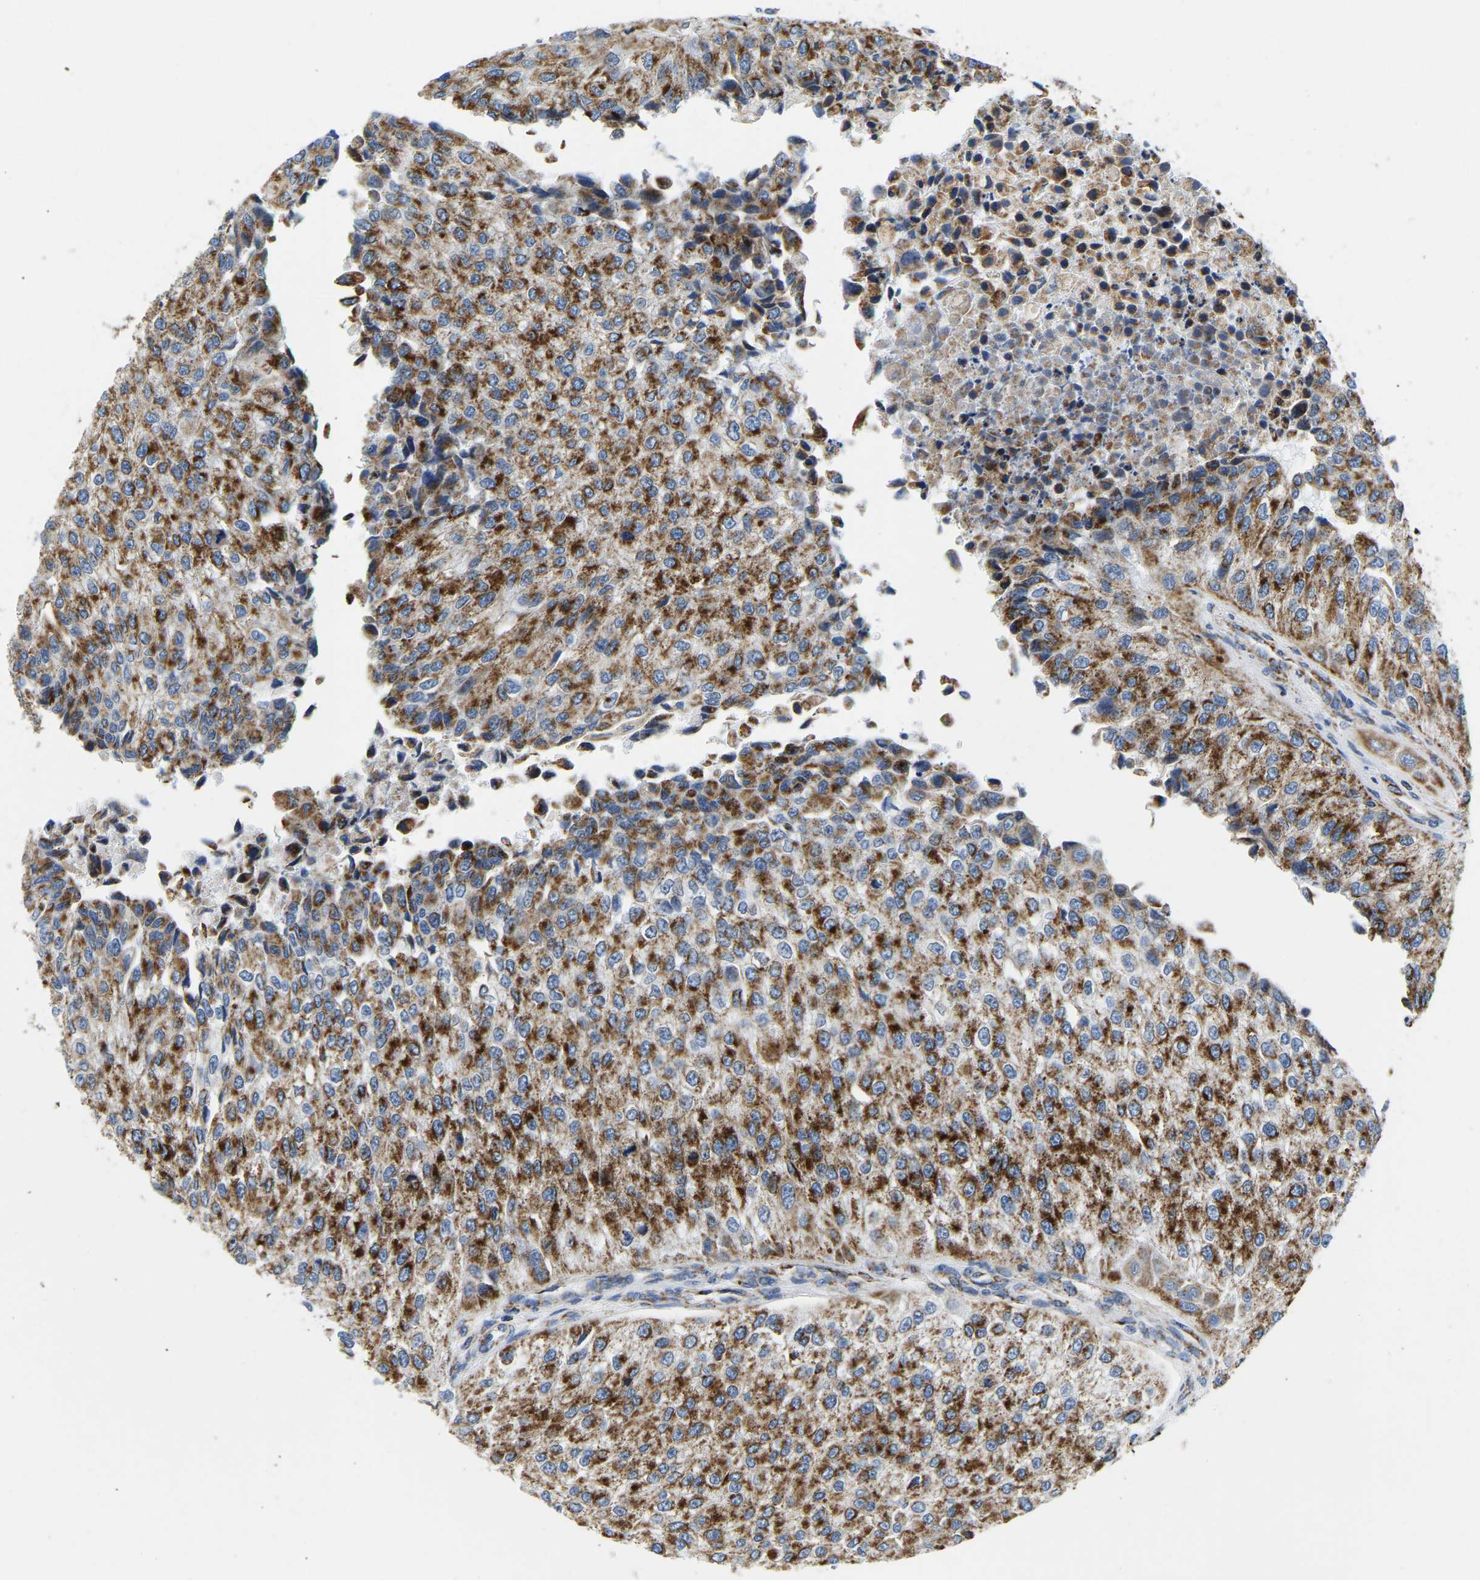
{"staining": {"intensity": "strong", "quantity": ">75%", "location": "cytoplasmic/membranous"}, "tissue": "urothelial cancer", "cell_type": "Tumor cells", "image_type": "cancer", "snomed": [{"axis": "morphology", "description": "Urothelial carcinoma, High grade"}, {"axis": "topography", "description": "Kidney"}, {"axis": "topography", "description": "Urinary bladder"}], "caption": "Tumor cells show high levels of strong cytoplasmic/membranous staining in about >75% of cells in human high-grade urothelial carcinoma.", "gene": "SFXN1", "patient": {"sex": "male", "age": 77}}